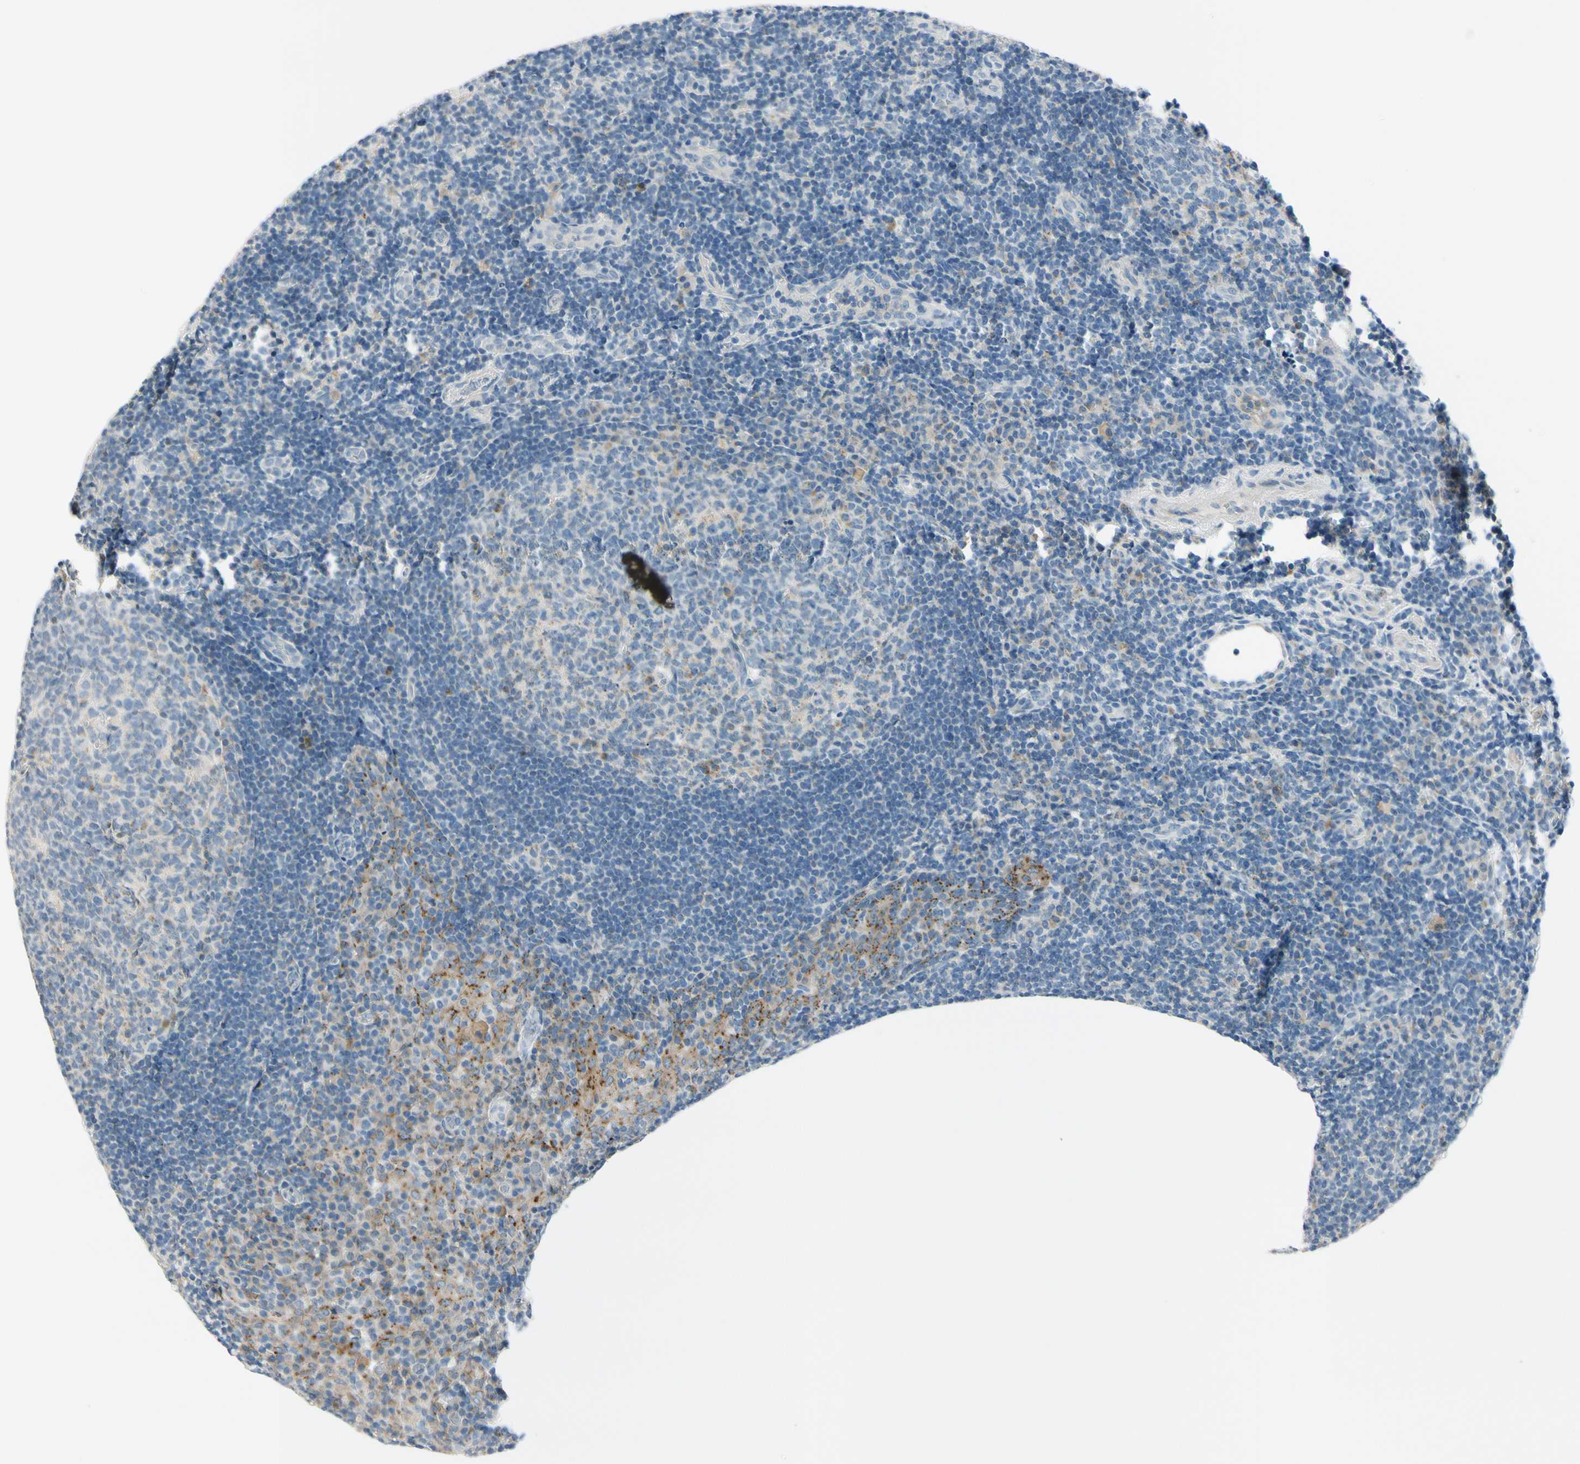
{"staining": {"intensity": "weak", "quantity": "<25%", "location": "cytoplasmic/membranous"}, "tissue": "tonsil", "cell_type": "Germinal center cells", "image_type": "normal", "snomed": [{"axis": "morphology", "description": "Normal tissue, NOS"}, {"axis": "topography", "description": "Tonsil"}], "caption": "This micrograph is of normal tonsil stained with IHC to label a protein in brown with the nuclei are counter-stained blue. There is no expression in germinal center cells.", "gene": "GALNT5", "patient": {"sex": "female", "age": 40}}